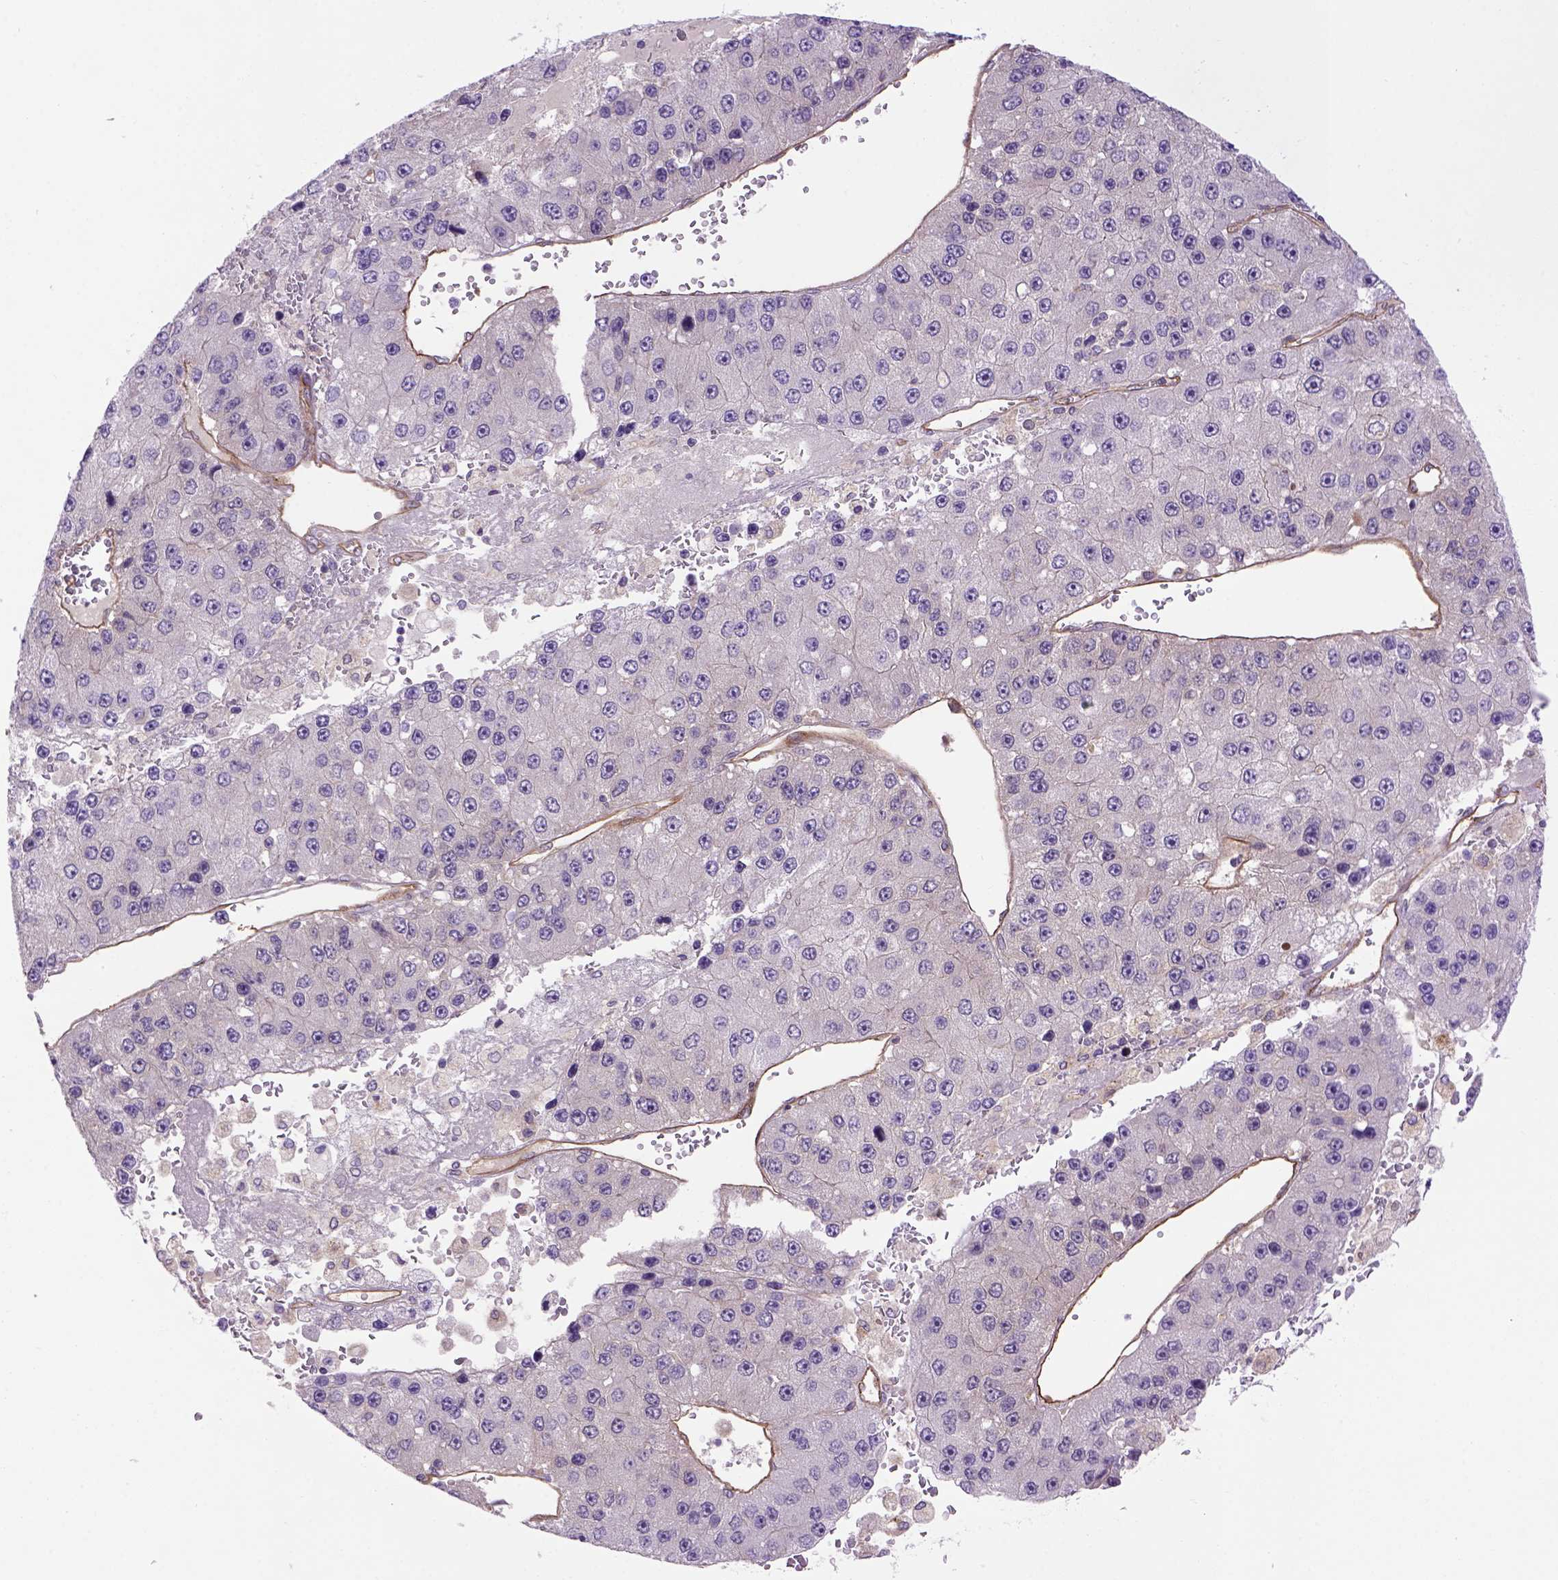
{"staining": {"intensity": "negative", "quantity": "none", "location": "none"}, "tissue": "liver cancer", "cell_type": "Tumor cells", "image_type": "cancer", "snomed": [{"axis": "morphology", "description": "Carcinoma, Hepatocellular, NOS"}, {"axis": "topography", "description": "Liver"}], "caption": "IHC of hepatocellular carcinoma (liver) displays no positivity in tumor cells.", "gene": "CASKIN2", "patient": {"sex": "female", "age": 73}}